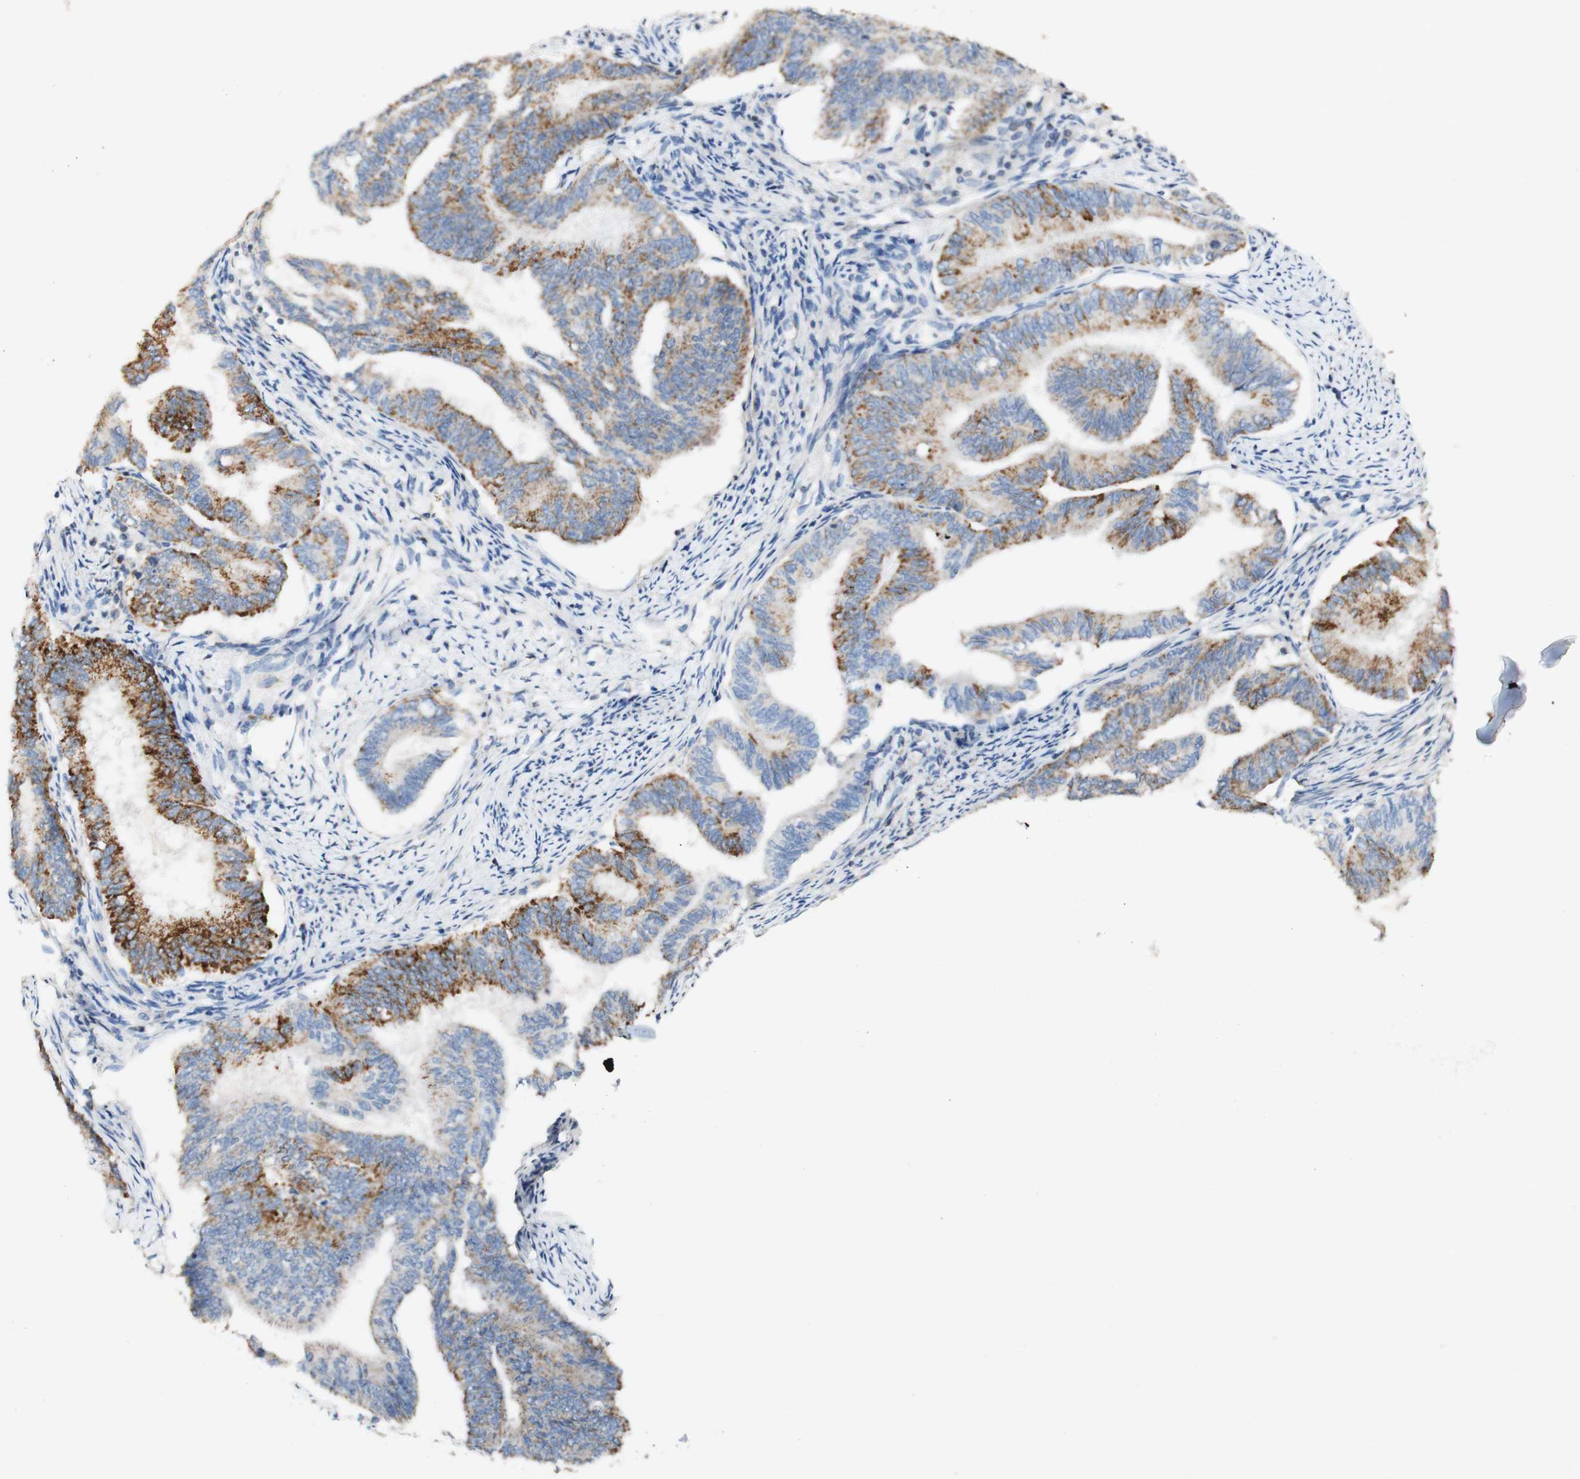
{"staining": {"intensity": "strong", "quantity": "<25%", "location": "cytoplasmic/membranous"}, "tissue": "endometrial cancer", "cell_type": "Tumor cells", "image_type": "cancer", "snomed": [{"axis": "morphology", "description": "Adenocarcinoma, NOS"}, {"axis": "topography", "description": "Endometrium"}], "caption": "Human endometrial cancer (adenocarcinoma) stained with a brown dye exhibits strong cytoplasmic/membranous positive positivity in approximately <25% of tumor cells.", "gene": "OXCT1", "patient": {"sex": "female", "age": 86}}